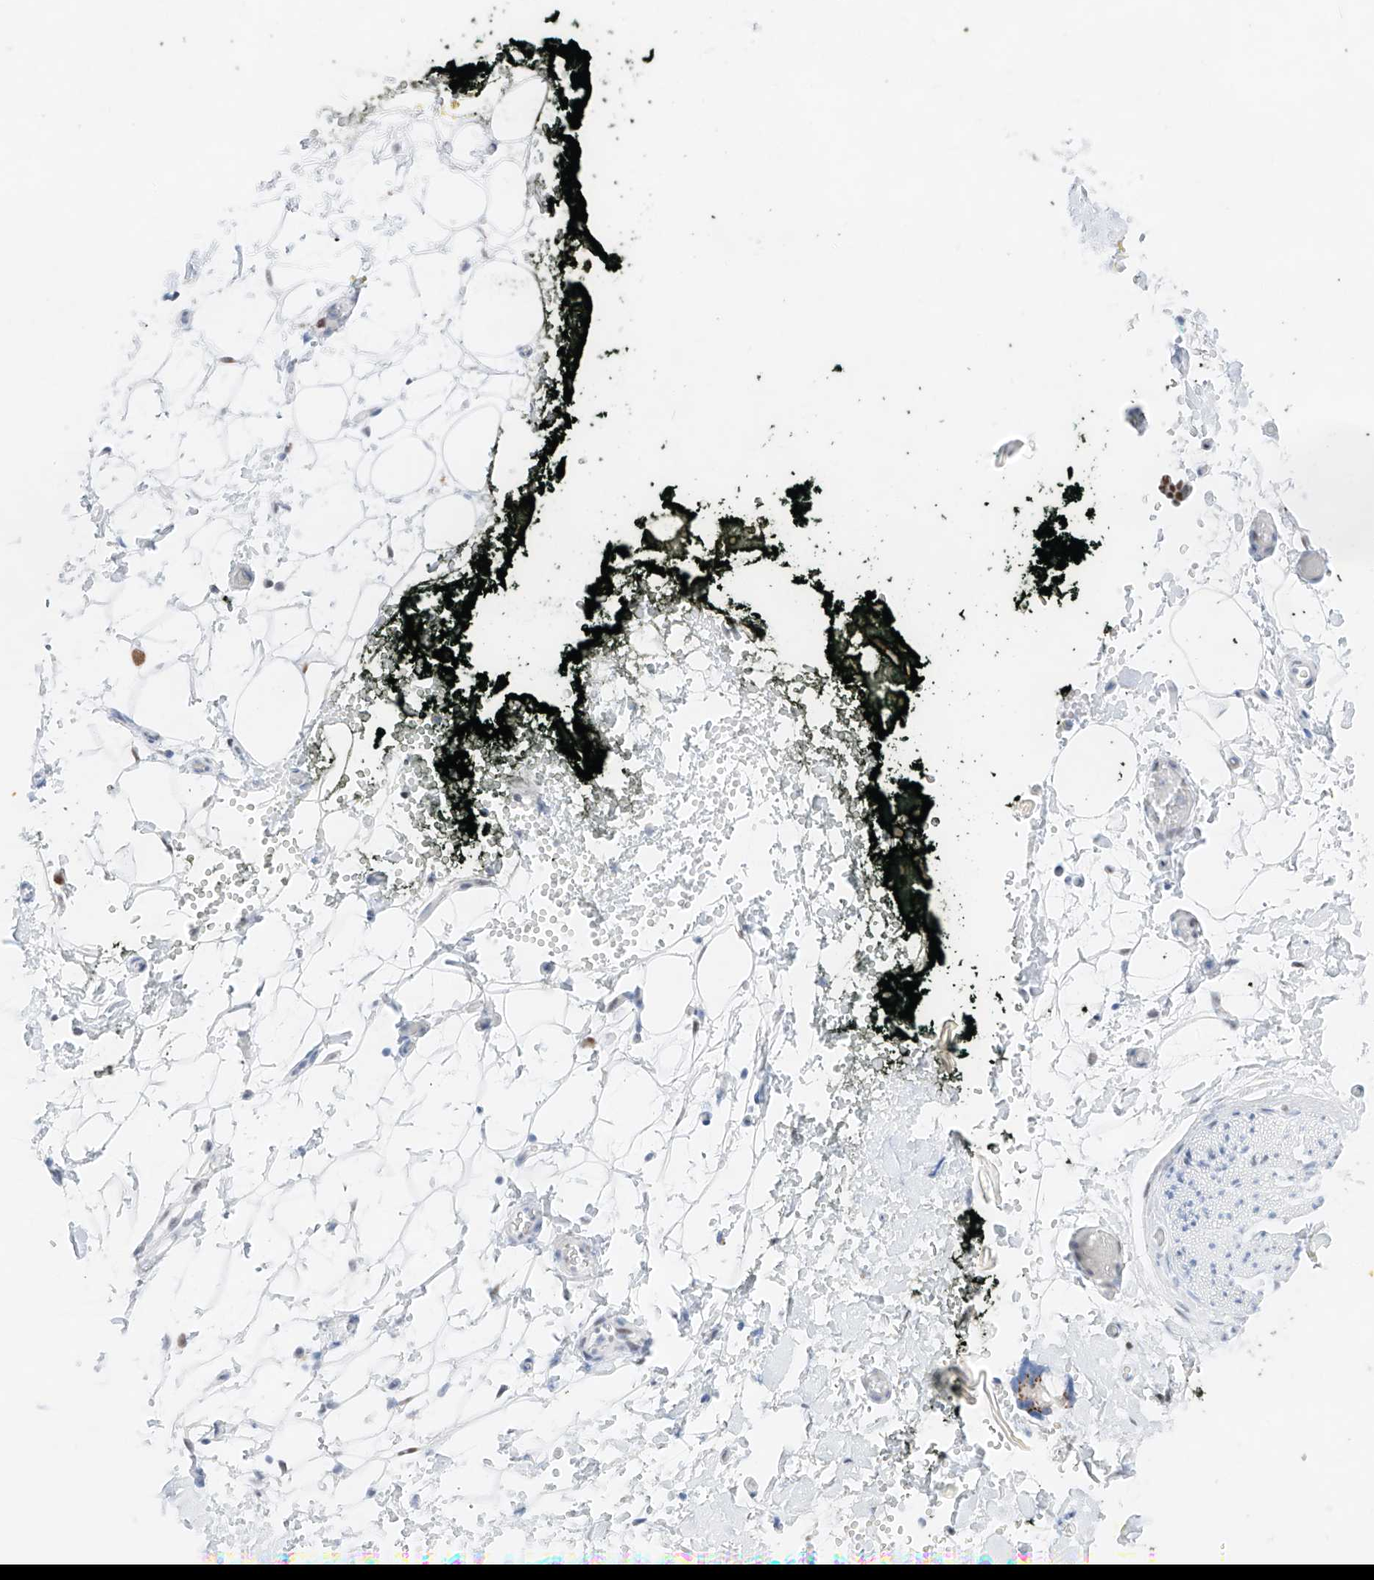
{"staining": {"intensity": "negative", "quantity": "none", "location": "none"}, "tissue": "adipose tissue", "cell_type": "Adipocytes", "image_type": "normal", "snomed": [{"axis": "morphology", "description": "Normal tissue, NOS"}, {"axis": "morphology", "description": "Adenocarcinoma, NOS"}, {"axis": "topography", "description": "Pancreas"}, {"axis": "topography", "description": "Peripheral nerve tissue"}], "caption": "High power microscopy image of an immunohistochemistry (IHC) image of normal adipose tissue, revealing no significant expression in adipocytes.", "gene": "NT5C3B", "patient": {"sex": "male", "age": 59}}